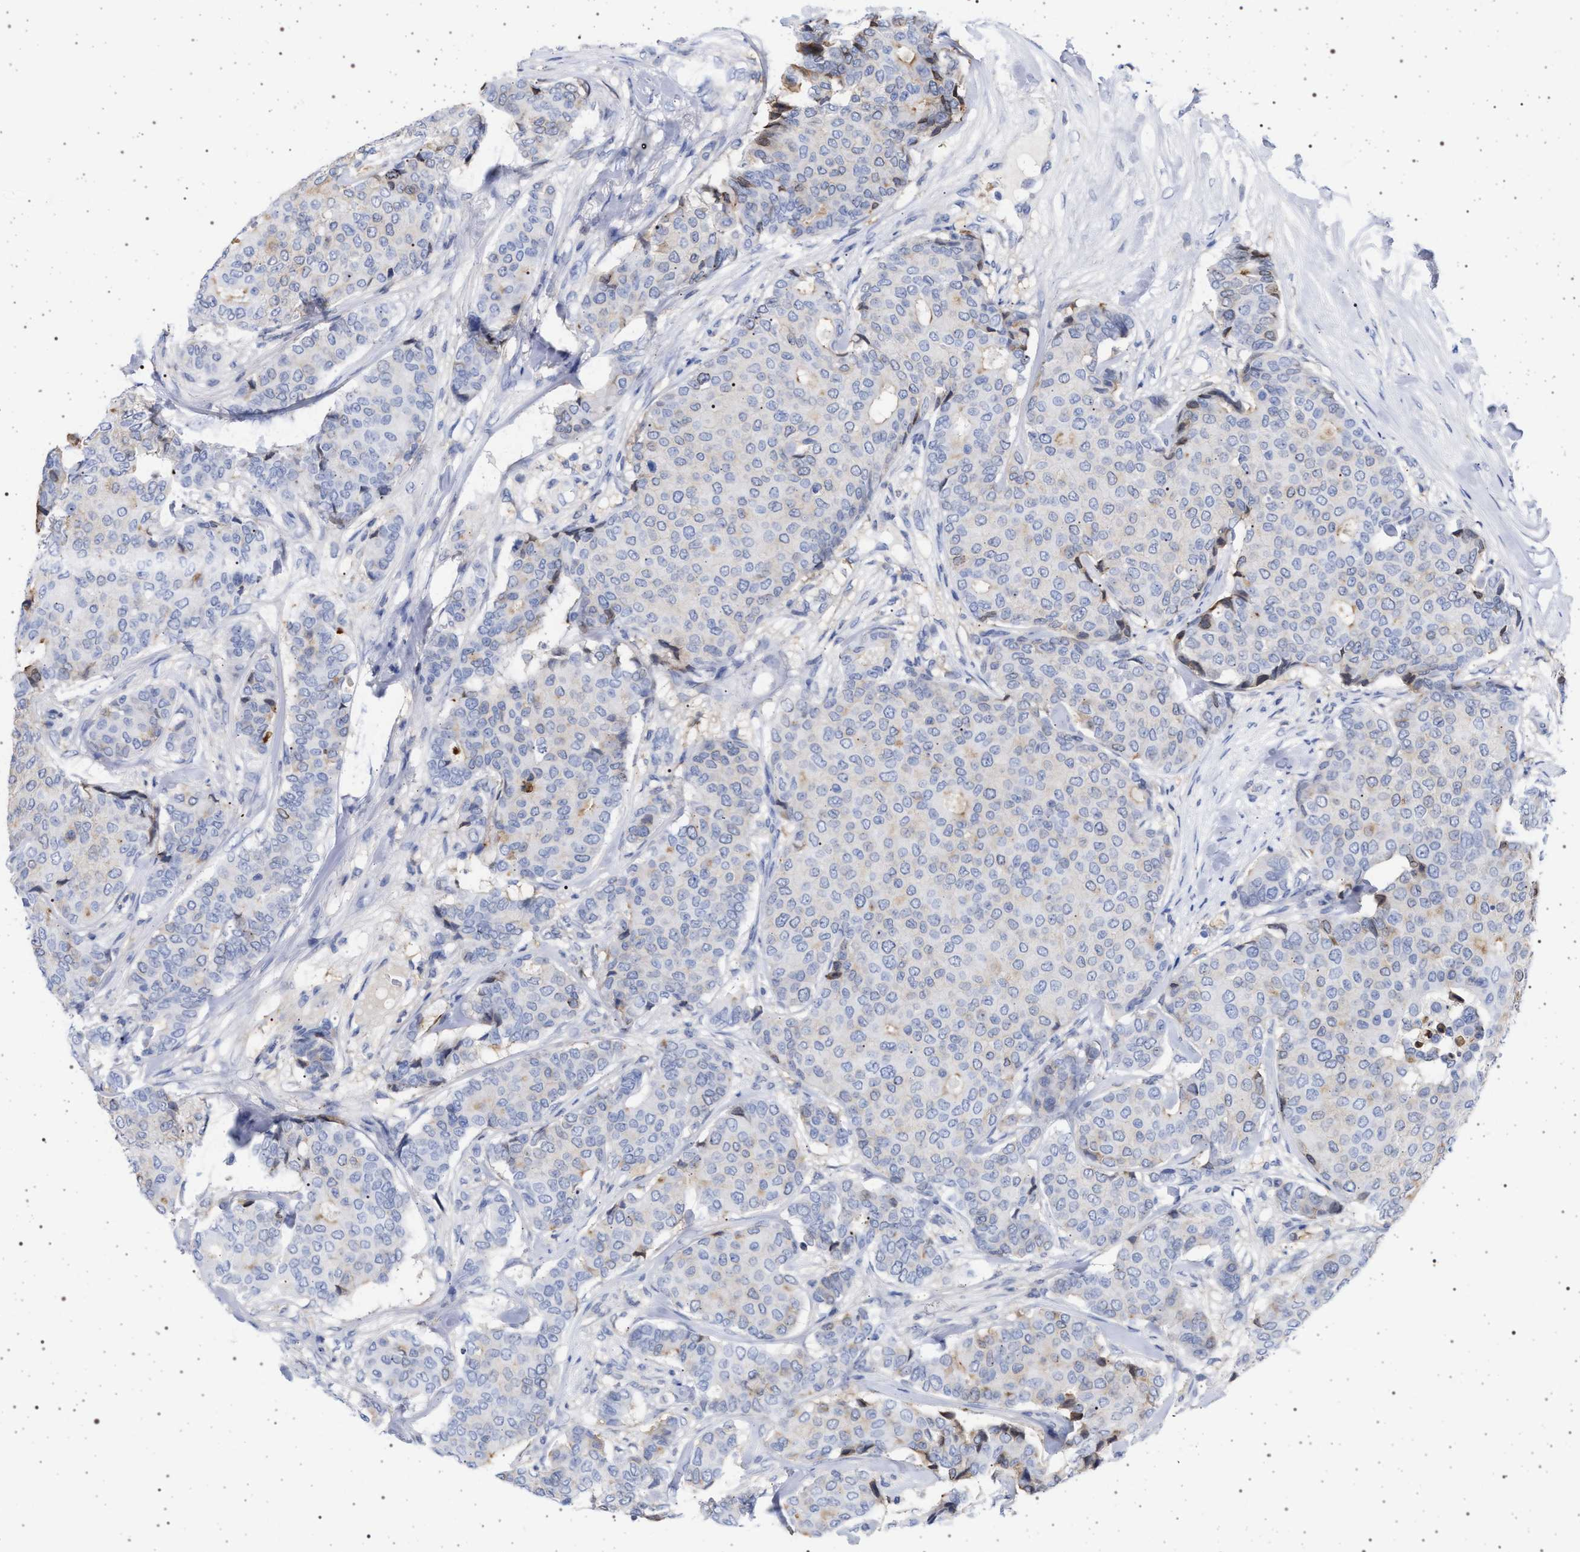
{"staining": {"intensity": "moderate", "quantity": "<25%", "location": "cytoplasmic/membranous"}, "tissue": "breast cancer", "cell_type": "Tumor cells", "image_type": "cancer", "snomed": [{"axis": "morphology", "description": "Duct carcinoma"}, {"axis": "topography", "description": "Breast"}], "caption": "Breast cancer (infiltrating ductal carcinoma) stained with a brown dye exhibits moderate cytoplasmic/membranous positive positivity in approximately <25% of tumor cells.", "gene": "PLG", "patient": {"sex": "female", "age": 75}}